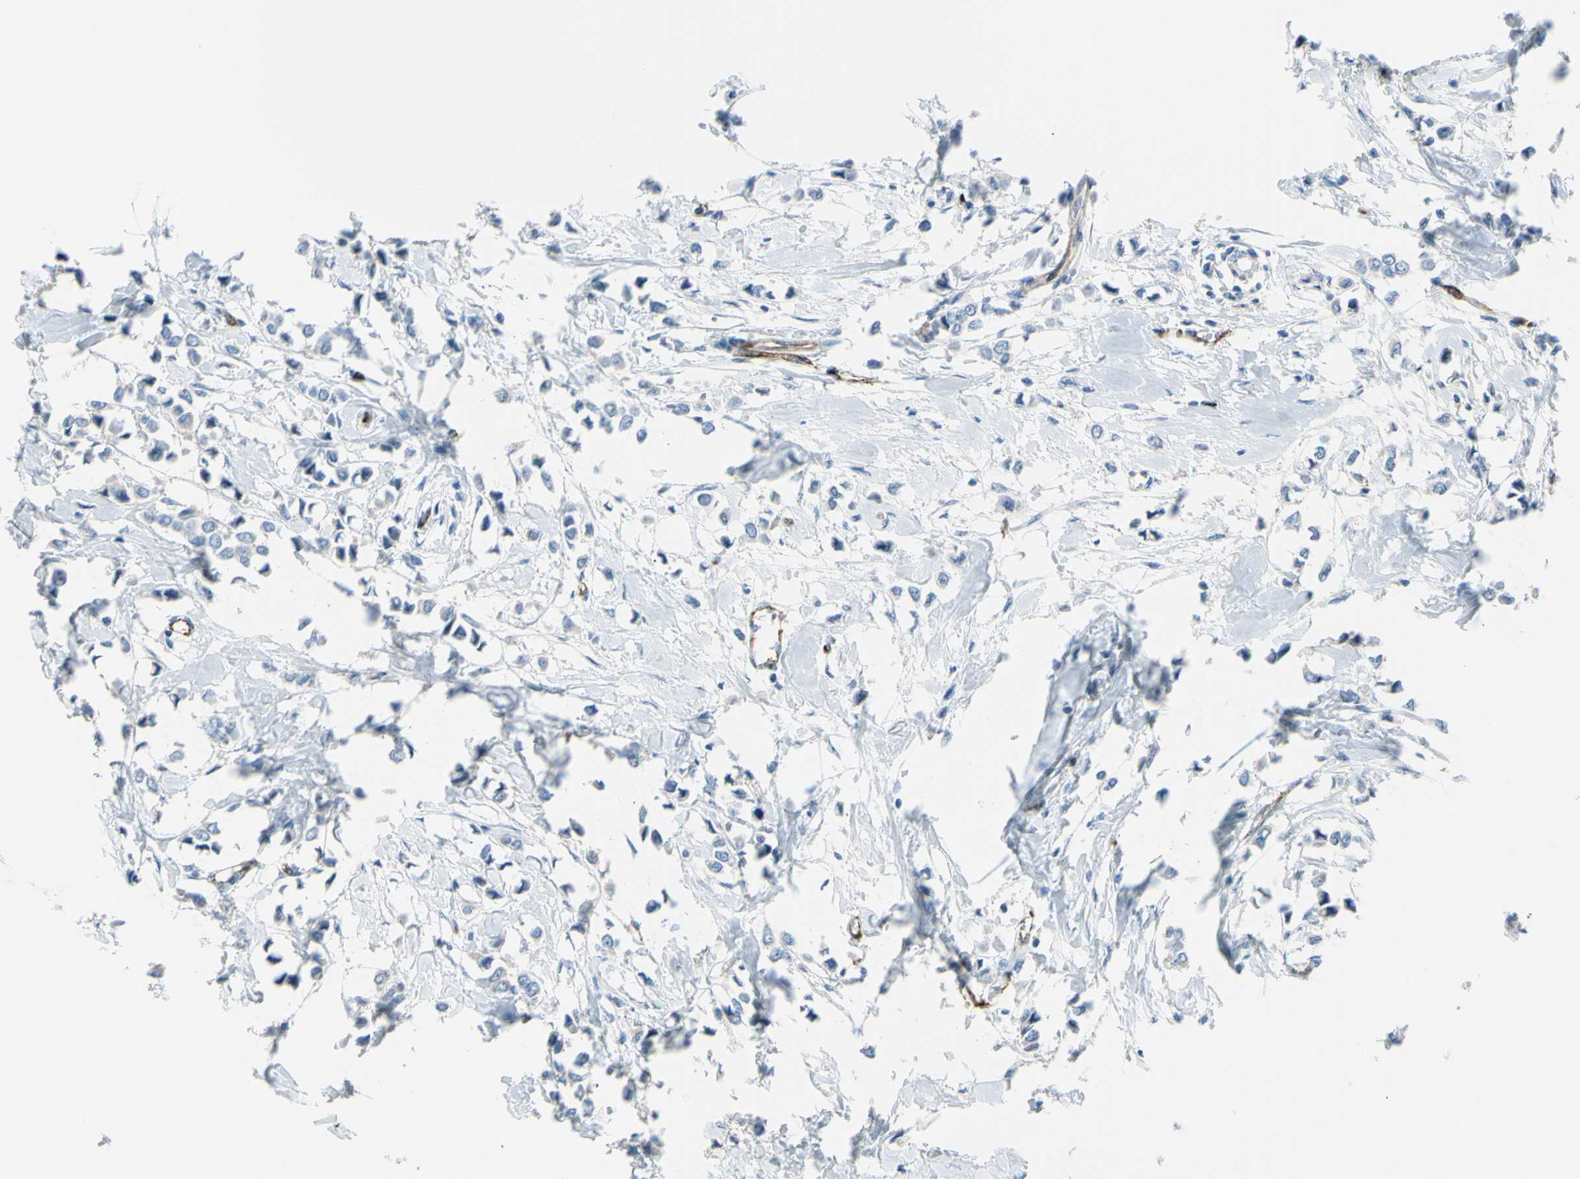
{"staining": {"intensity": "negative", "quantity": "none", "location": "none"}, "tissue": "breast cancer", "cell_type": "Tumor cells", "image_type": "cancer", "snomed": [{"axis": "morphology", "description": "Lobular carcinoma"}, {"axis": "topography", "description": "Breast"}], "caption": "The immunohistochemistry histopathology image has no significant positivity in tumor cells of breast cancer tissue.", "gene": "PRRG2", "patient": {"sex": "female", "age": 51}}